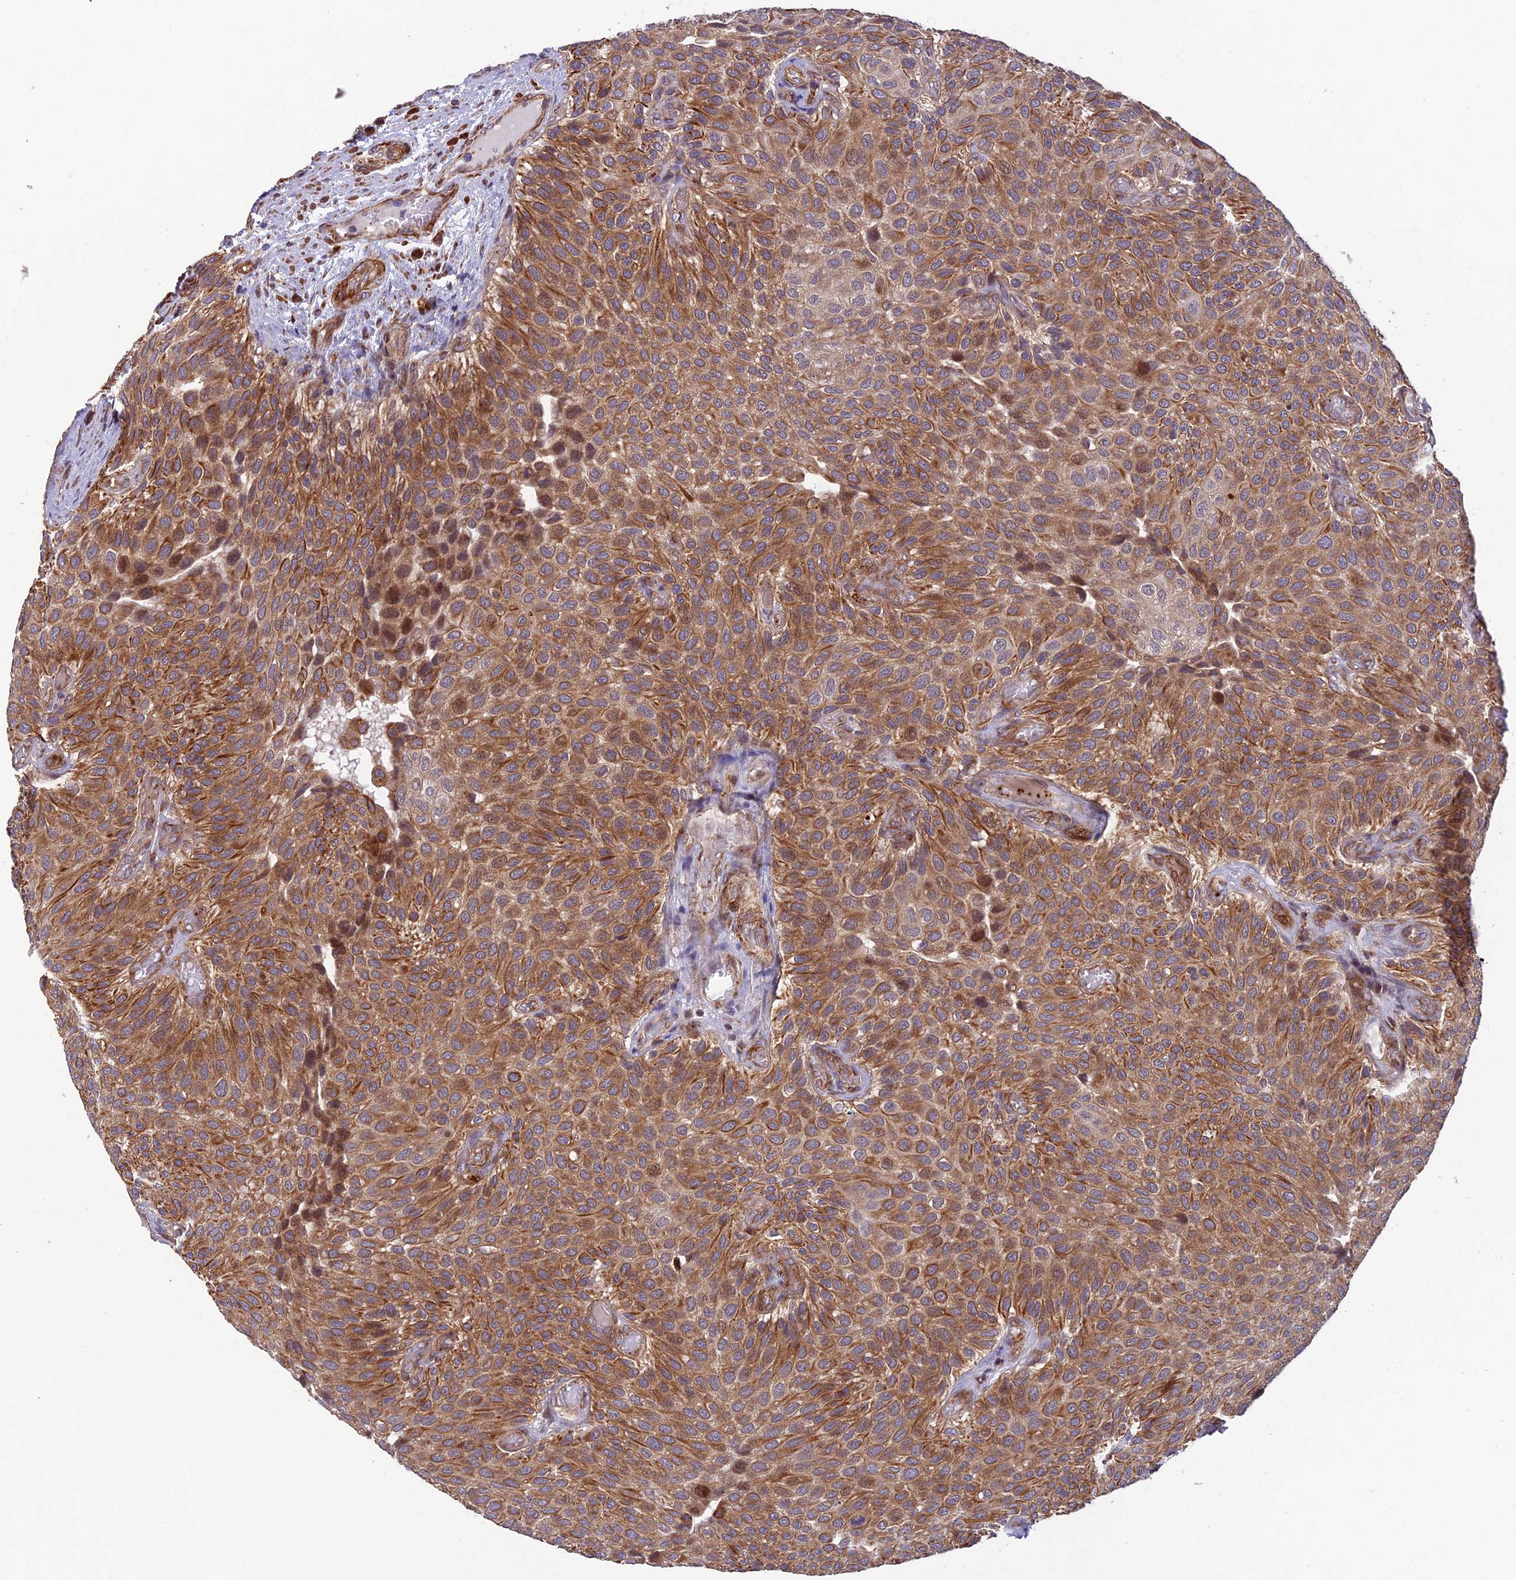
{"staining": {"intensity": "moderate", "quantity": ">75%", "location": "cytoplasmic/membranous"}, "tissue": "urothelial cancer", "cell_type": "Tumor cells", "image_type": "cancer", "snomed": [{"axis": "morphology", "description": "Urothelial carcinoma, Low grade"}, {"axis": "topography", "description": "Urinary bladder"}], "caption": "Brown immunohistochemical staining in human urothelial cancer demonstrates moderate cytoplasmic/membranous staining in about >75% of tumor cells. (DAB IHC with brightfield microscopy, high magnification).", "gene": "TNIP3", "patient": {"sex": "male", "age": 89}}